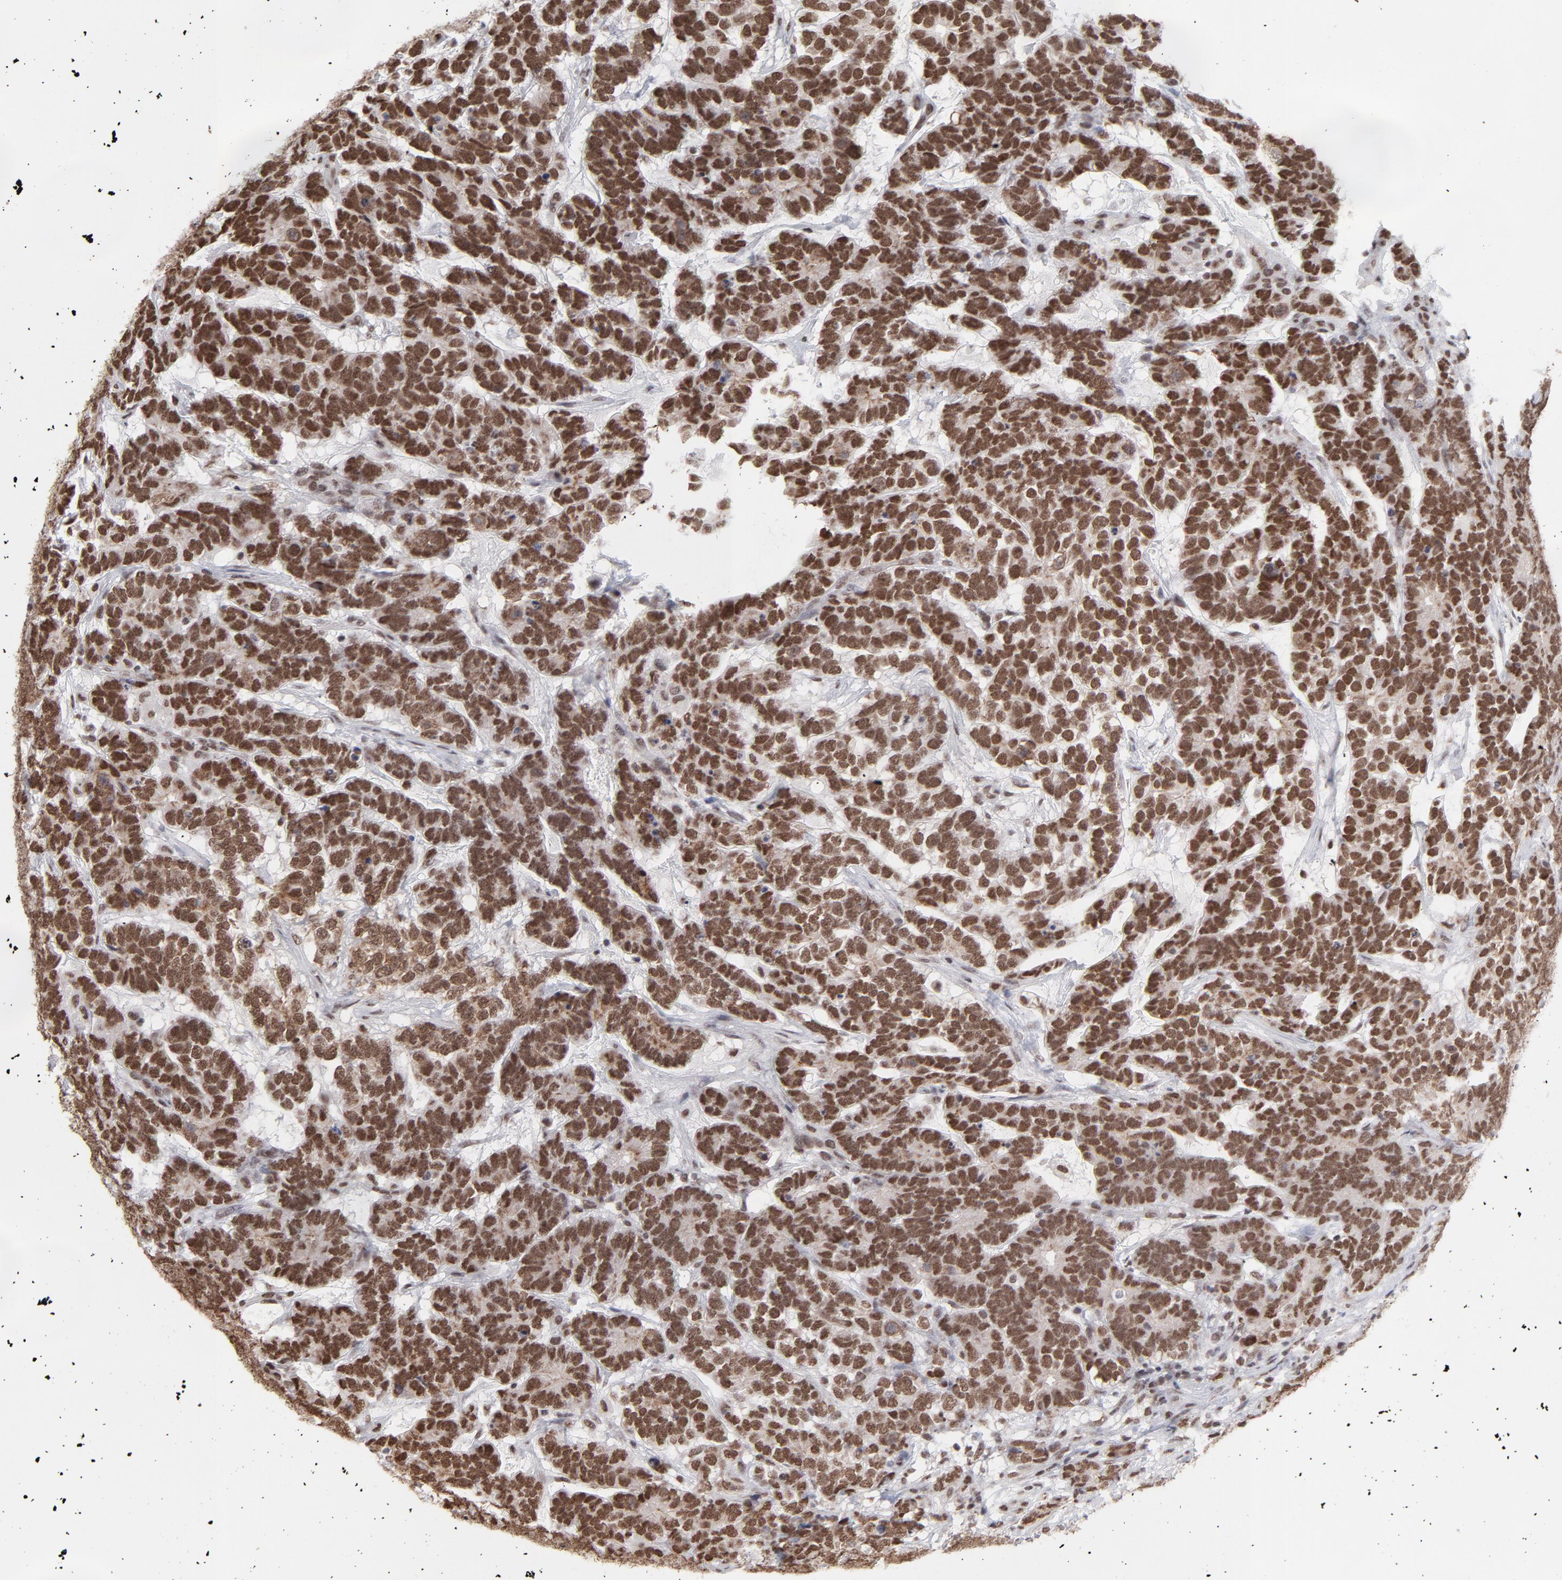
{"staining": {"intensity": "strong", "quantity": ">75%", "location": "cytoplasmic/membranous,nuclear"}, "tissue": "testis cancer", "cell_type": "Tumor cells", "image_type": "cancer", "snomed": [{"axis": "morphology", "description": "Carcinoma, Embryonal, NOS"}, {"axis": "topography", "description": "Testis"}], "caption": "Human embryonal carcinoma (testis) stained for a protein (brown) displays strong cytoplasmic/membranous and nuclear positive staining in about >75% of tumor cells.", "gene": "ZNF3", "patient": {"sex": "male", "age": 26}}